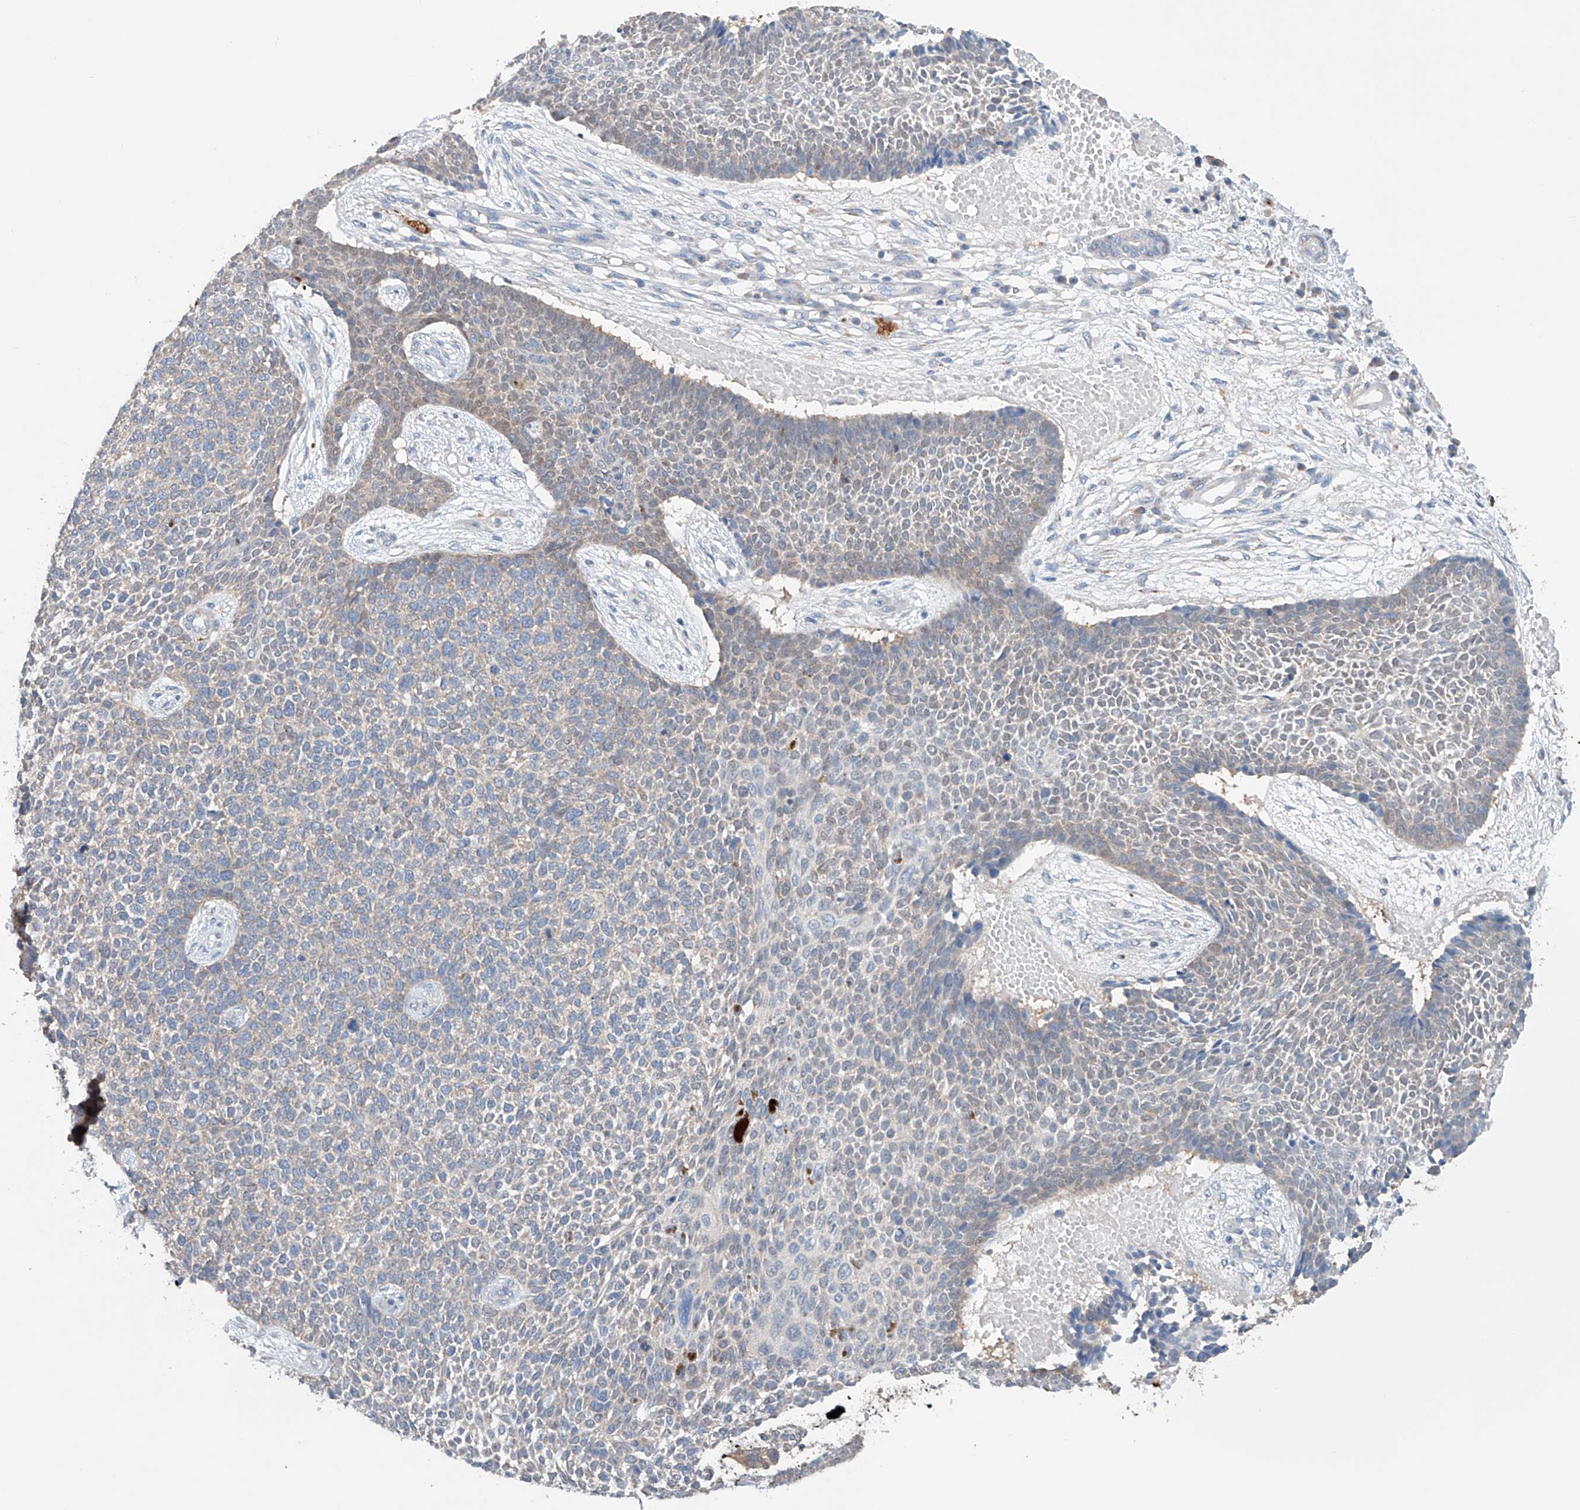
{"staining": {"intensity": "weak", "quantity": "25%-75%", "location": "cytoplasmic/membranous"}, "tissue": "skin cancer", "cell_type": "Tumor cells", "image_type": "cancer", "snomed": [{"axis": "morphology", "description": "Basal cell carcinoma"}, {"axis": "topography", "description": "Skin"}], "caption": "Protein staining reveals weak cytoplasmic/membranous expression in about 25%-75% of tumor cells in skin cancer (basal cell carcinoma). (DAB IHC with brightfield microscopy, high magnification).", "gene": "GPC4", "patient": {"sex": "female", "age": 84}}